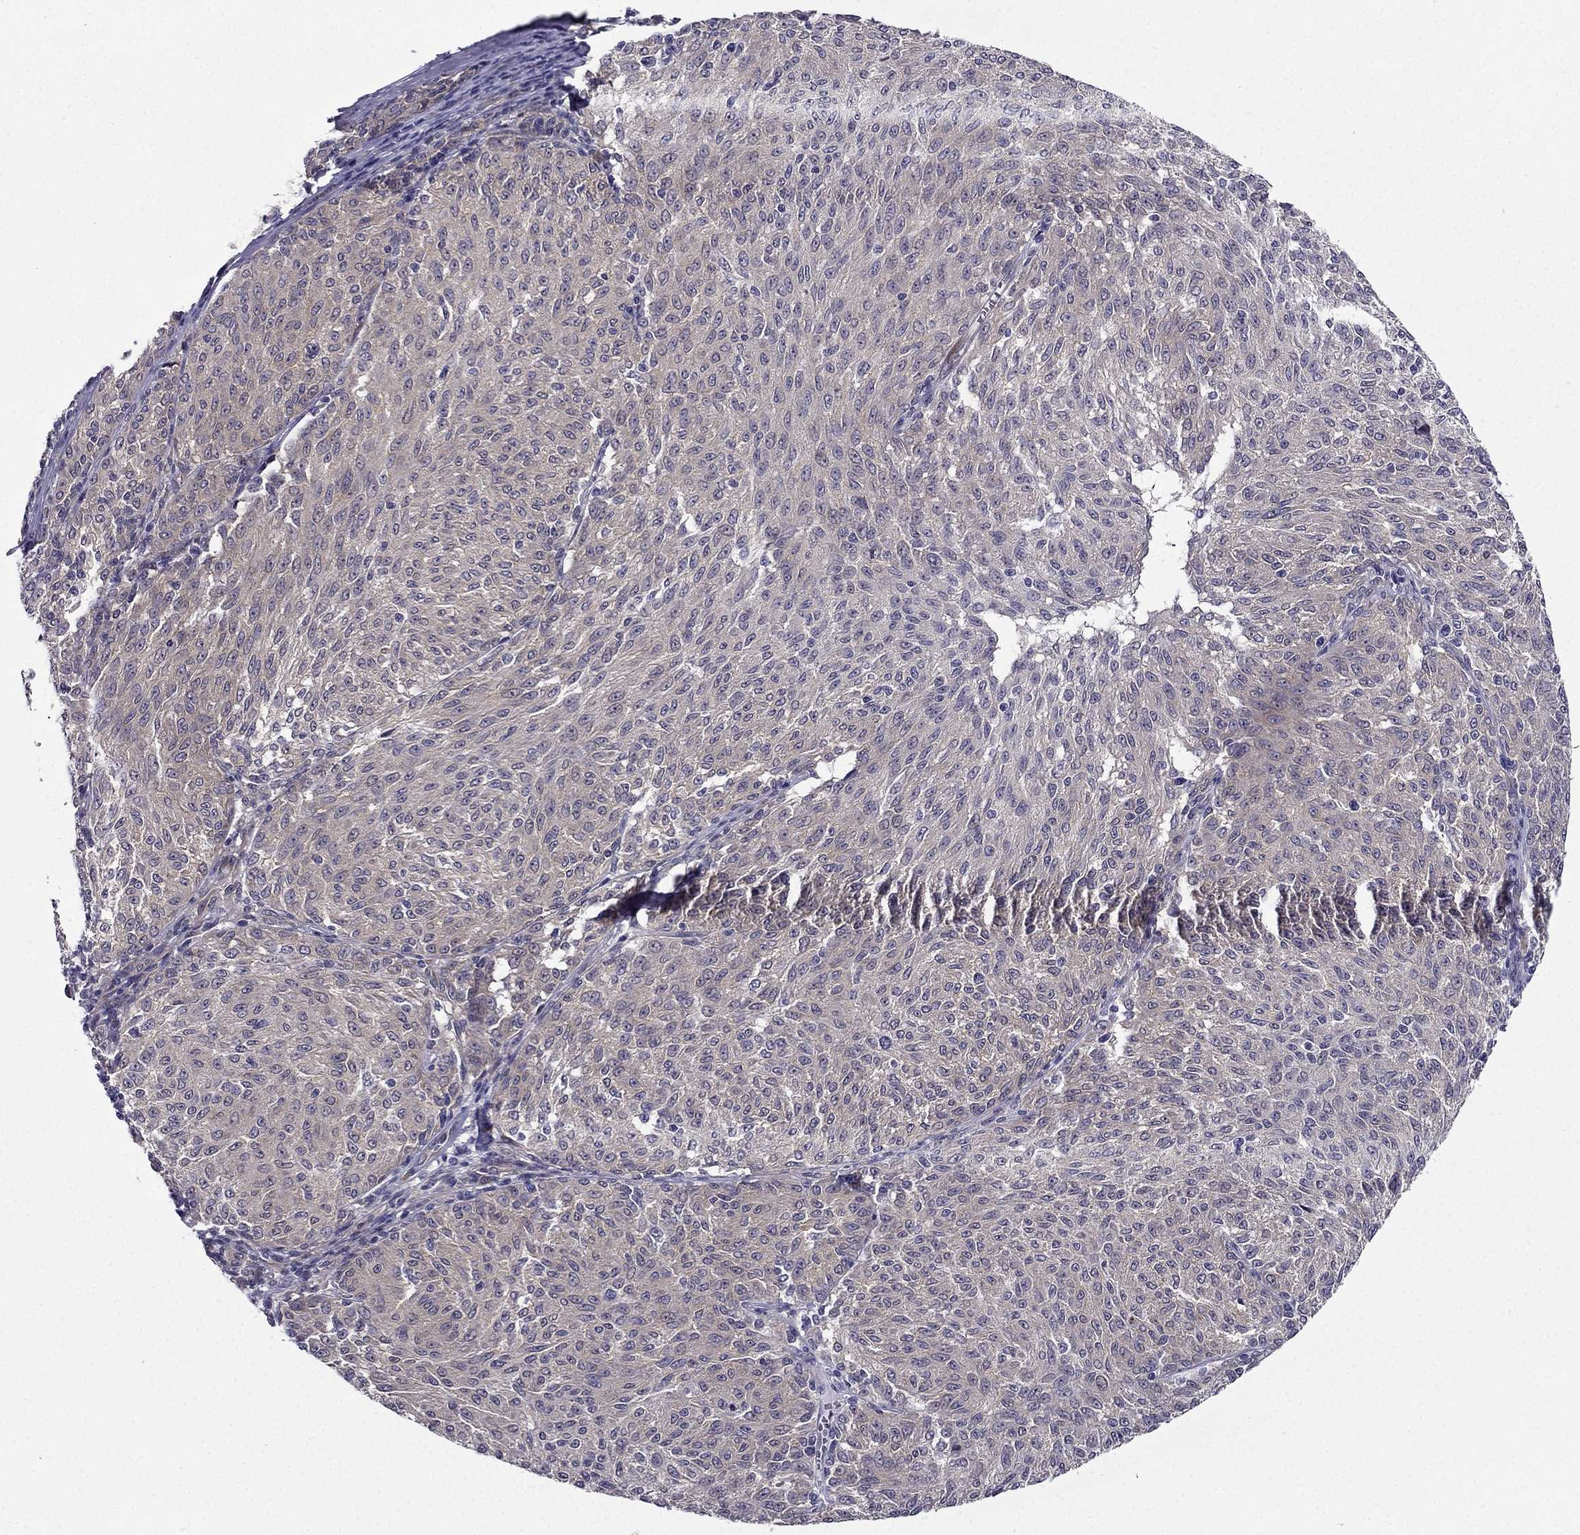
{"staining": {"intensity": "weak", "quantity": "<25%", "location": "cytoplasmic/membranous"}, "tissue": "melanoma", "cell_type": "Tumor cells", "image_type": "cancer", "snomed": [{"axis": "morphology", "description": "Malignant melanoma, NOS"}, {"axis": "topography", "description": "Skin"}], "caption": "Image shows no significant protein positivity in tumor cells of melanoma.", "gene": "ARHGEF28", "patient": {"sex": "female", "age": 72}}